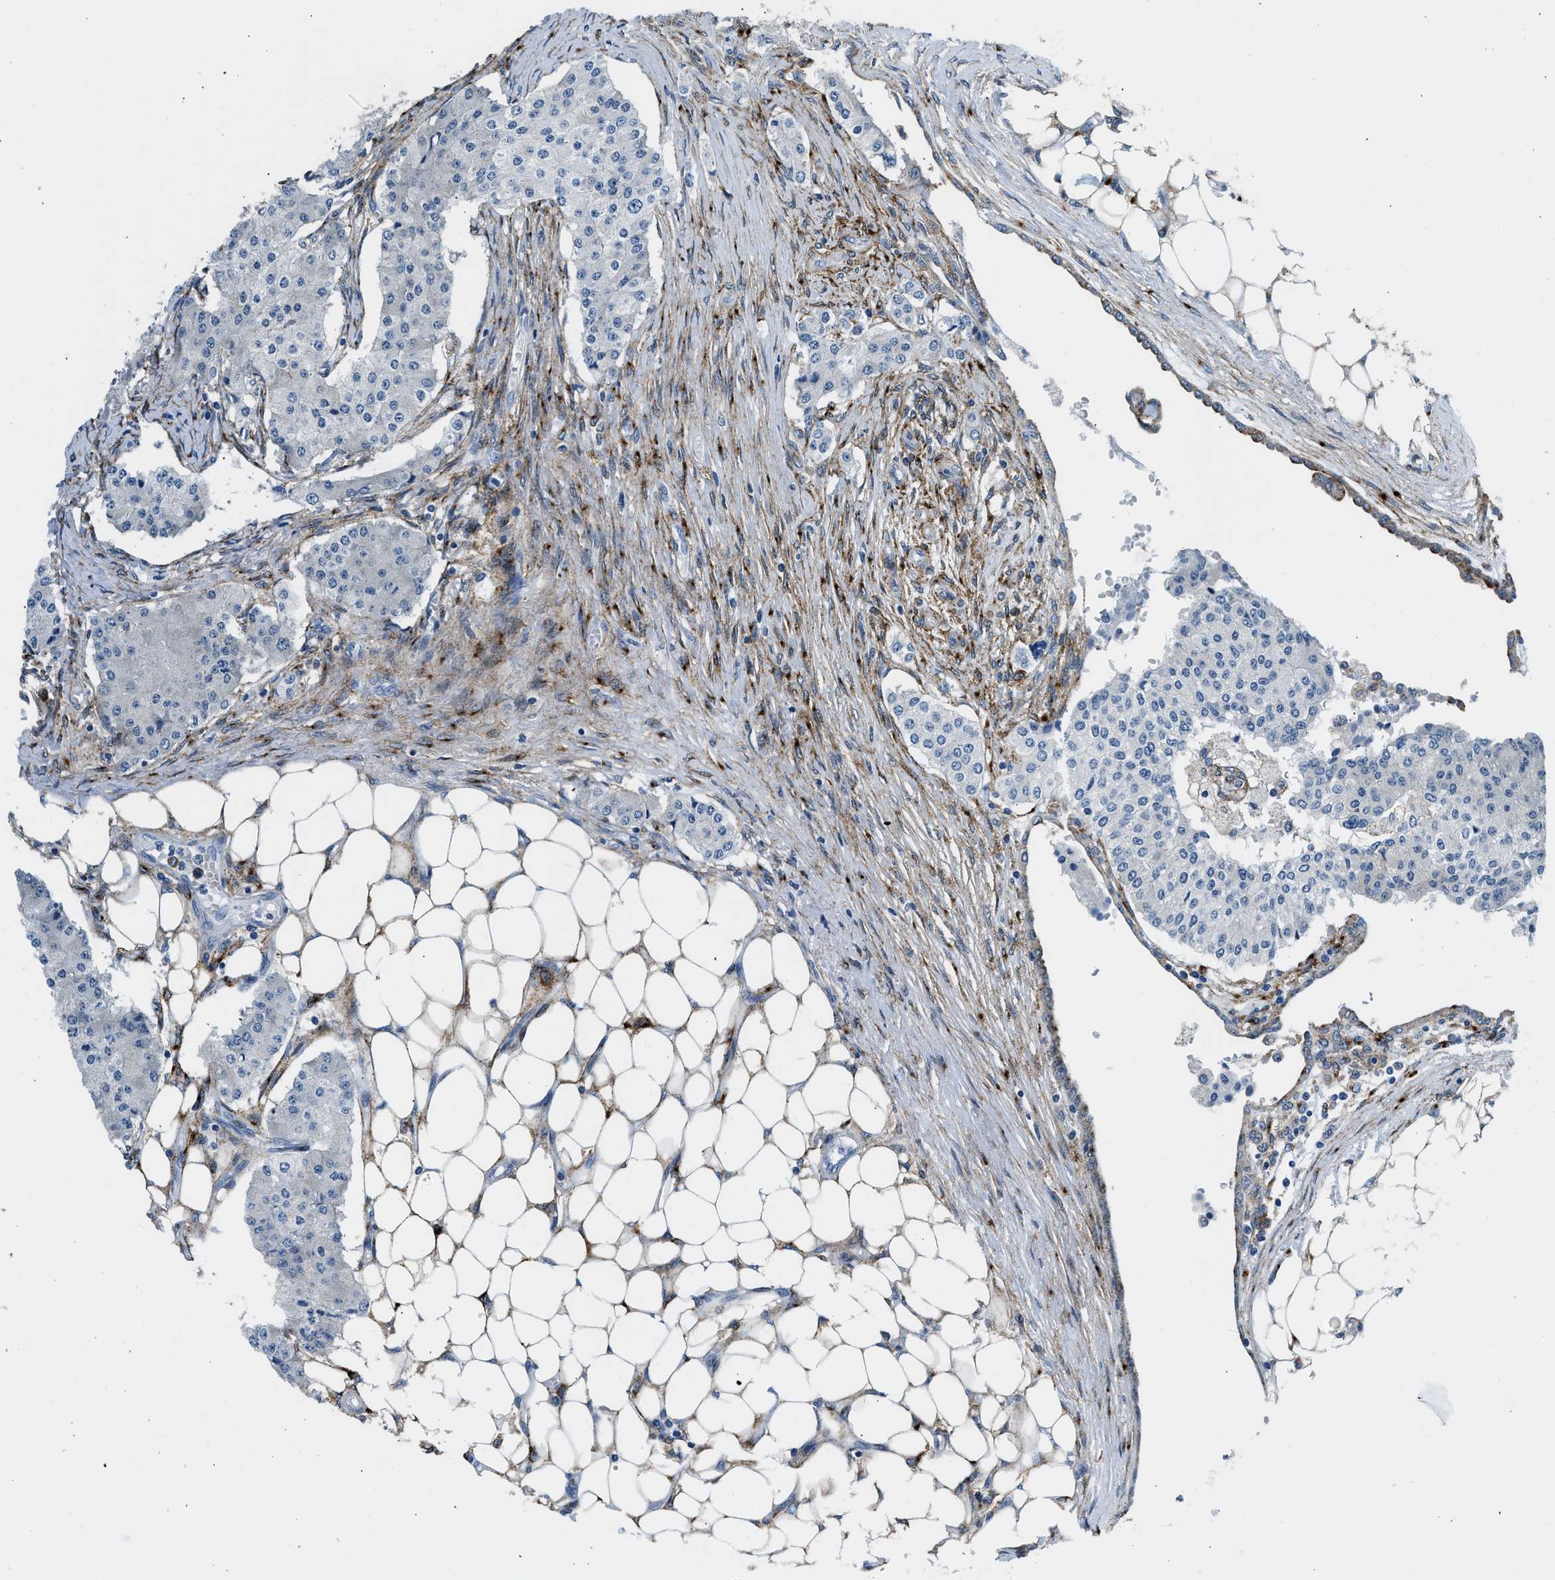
{"staining": {"intensity": "negative", "quantity": "none", "location": "none"}, "tissue": "carcinoid", "cell_type": "Tumor cells", "image_type": "cancer", "snomed": [{"axis": "morphology", "description": "Carcinoid, malignant, NOS"}, {"axis": "topography", "description": "Colon"}], "caption": "A micrograph of human carcinoid is negative for staining in tumor cells.", "gene": "LRP1", "patient": {"sex": "female", "age": 52}}